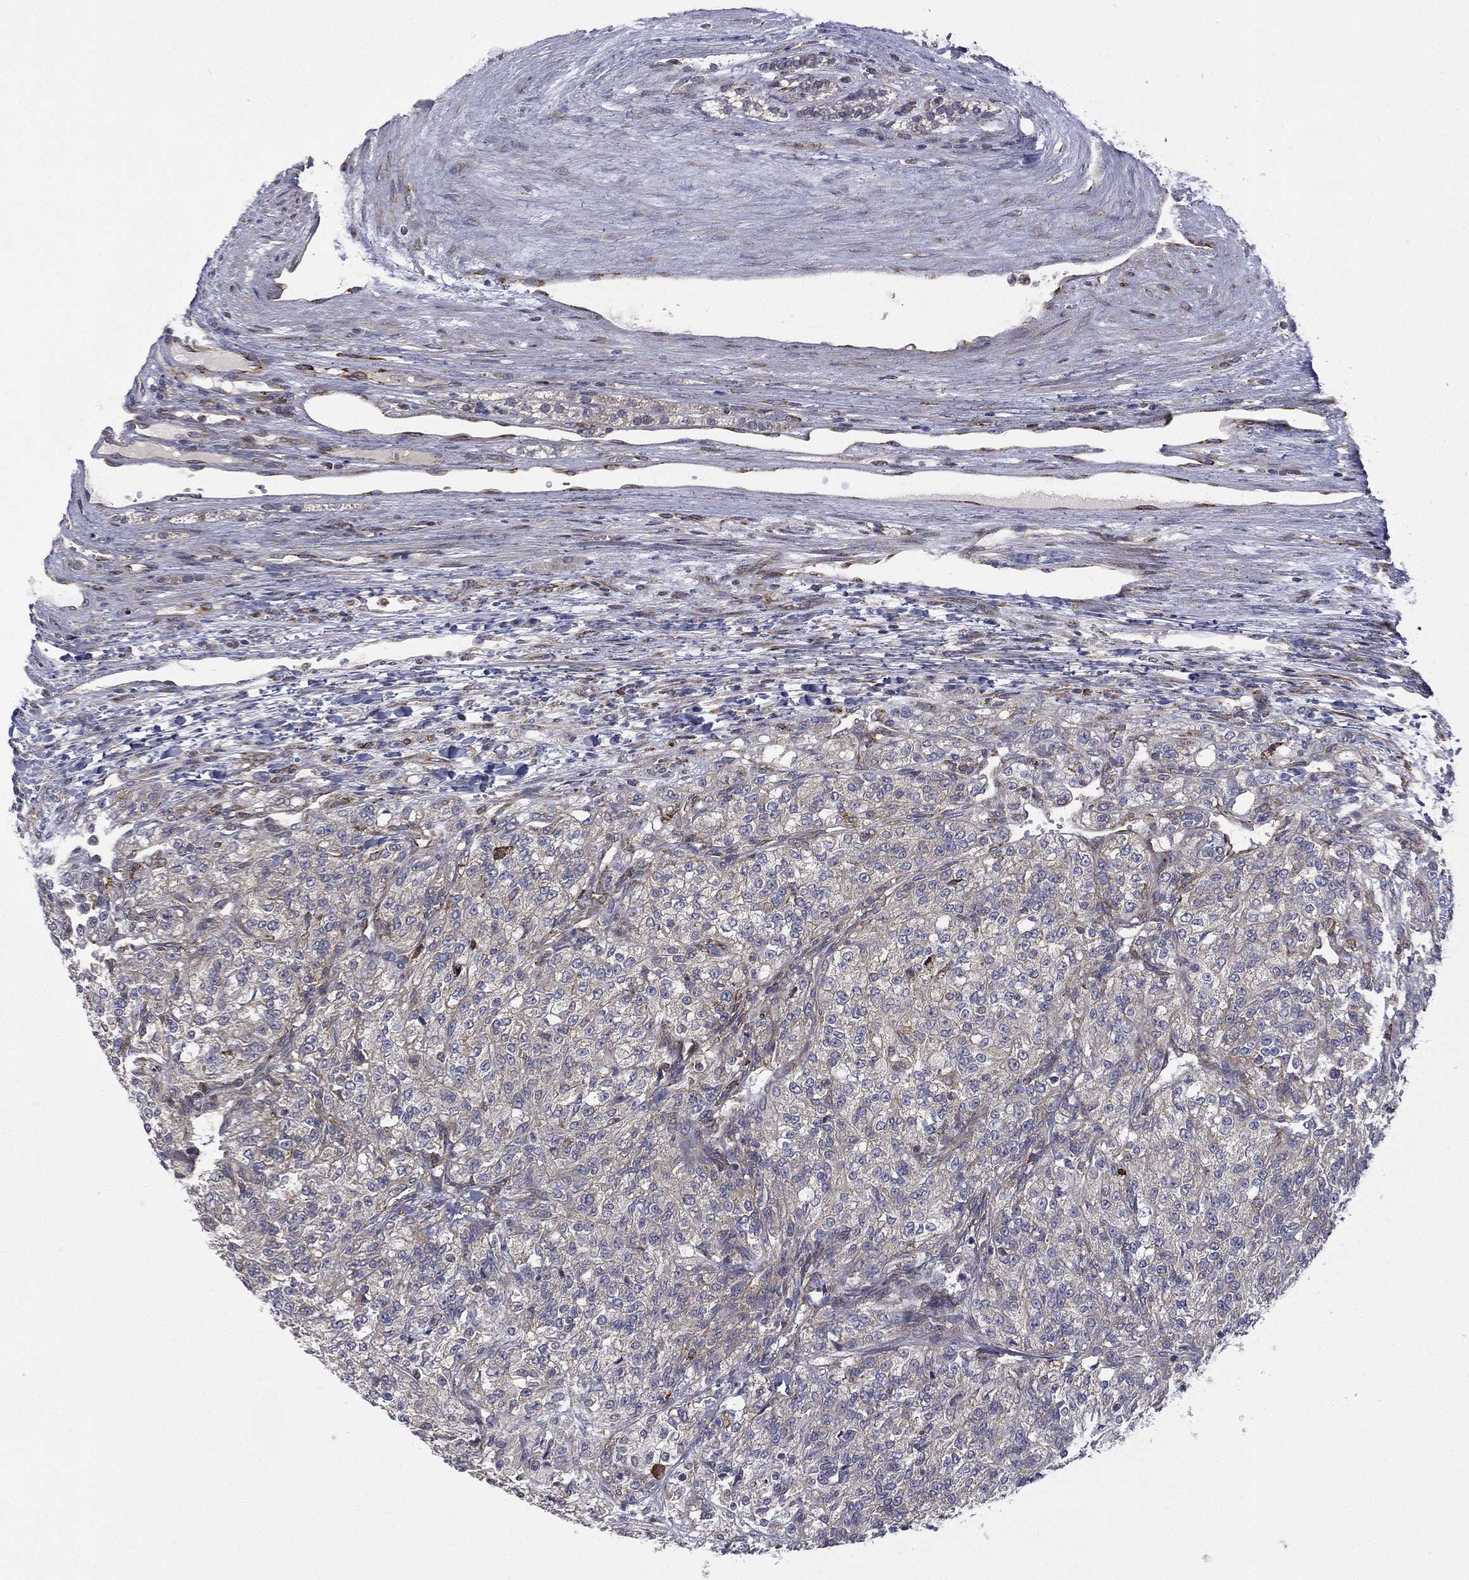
{"staining": {"intensity": "negative", "quantity": "none", "location": "none"}, "tissue": "renal cancer", "cell_type": "Tumor cells", "image_type": "cancer", "snomed": [{"axis": "morphology", "description": "Adenocarcinoma, NOS"}, {"axis": "topography", "description": "Kidney"}], "caption": "Immunohistochemical staining of human renal cancer exhibits no significant staining in tumor cells.", "gene": "C20orf96", "patient": {"sex": "female", "age": 63}}